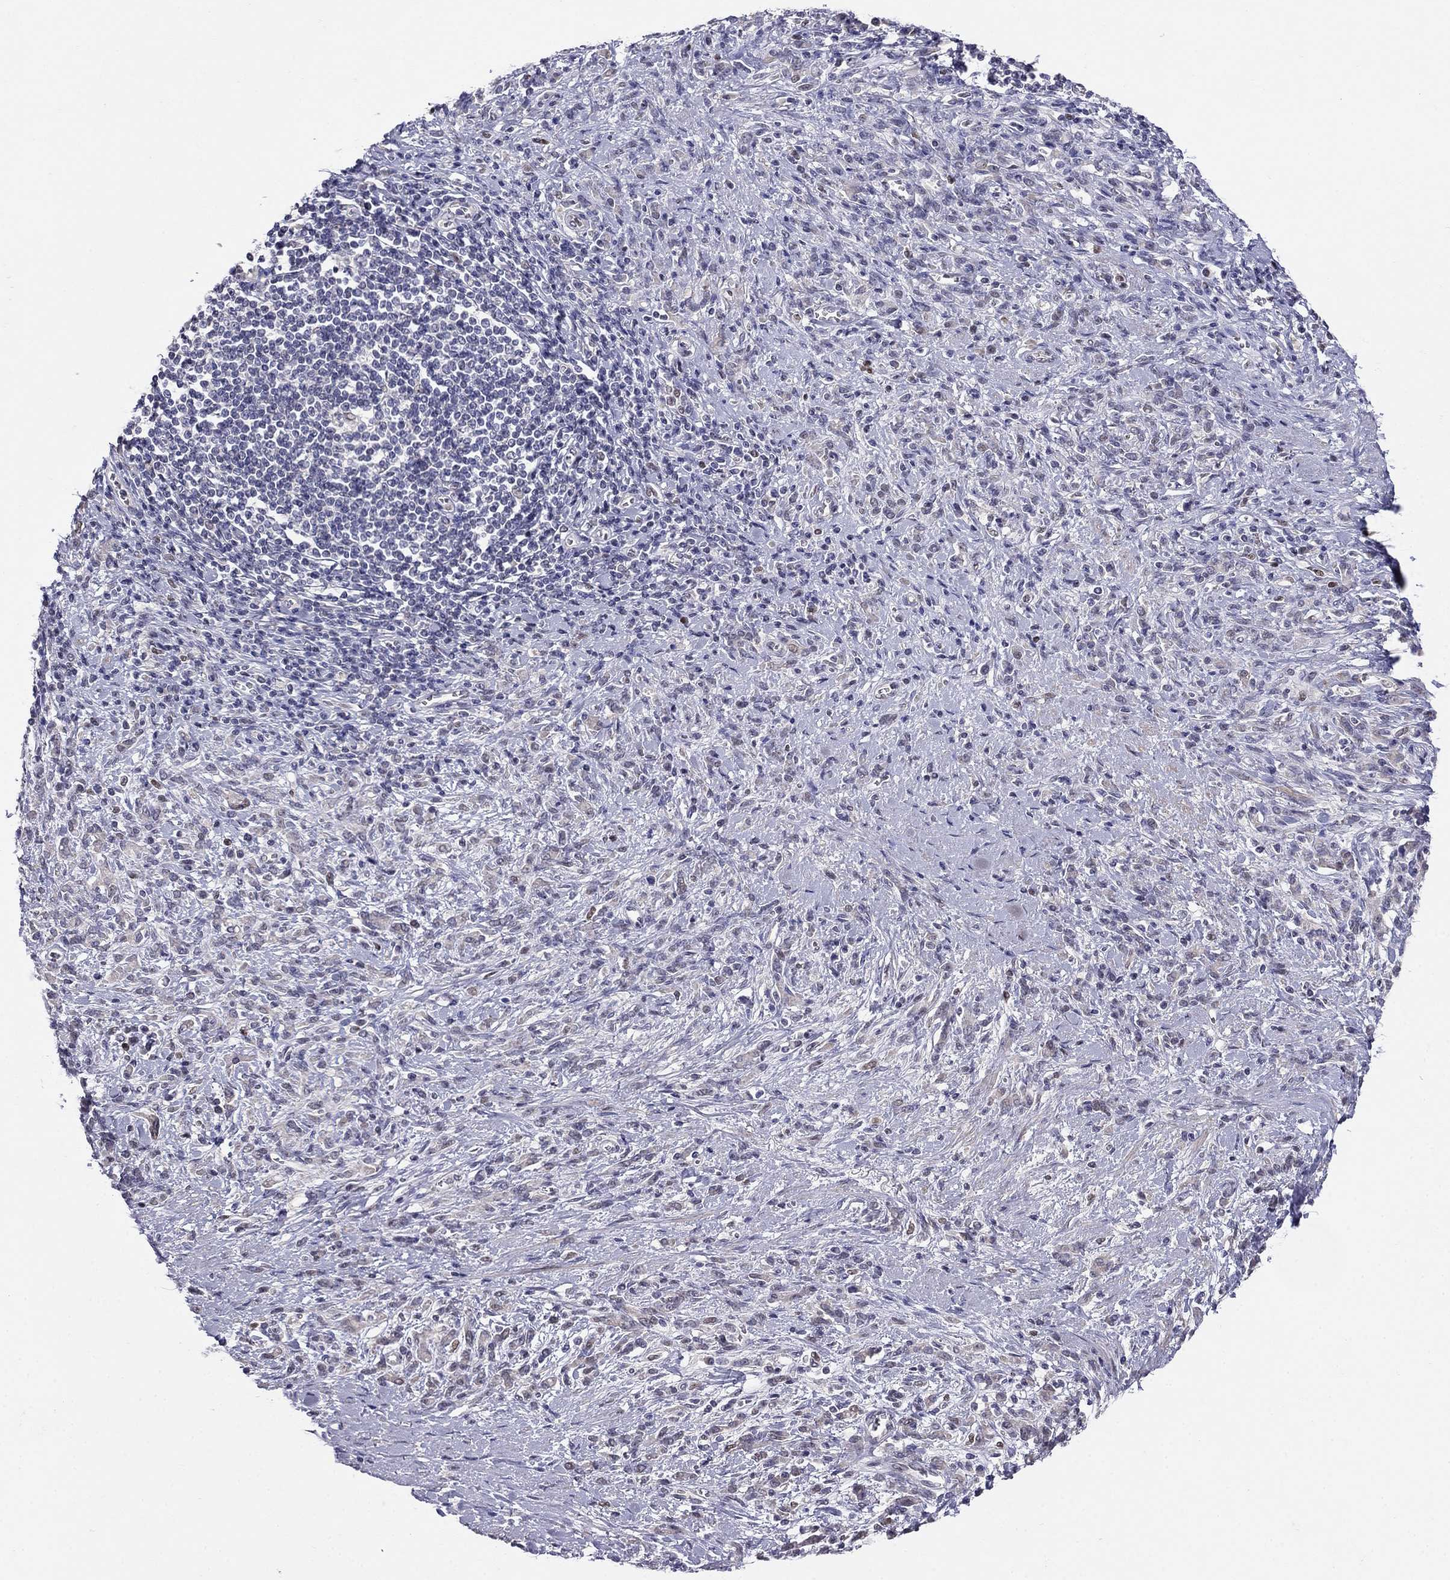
{"staining": {"intensity": "negative", "quantity": "none", "location": "none"}, "tissue": "stomach cancer", "cell_type": "Tumor cells", "image_type": "cancer", "snomed": [{"axis": "morphology", "description": "Adenocarcinoma, NOS"}, {"axis": "topography", "description": "Stomach"}], "caption": "Immunohistochemical staining of stomach cancer reveals no significant positivity in tumor cells.", "gene": "LRRC39", "patient": {"sex": "female", "age": 57}}